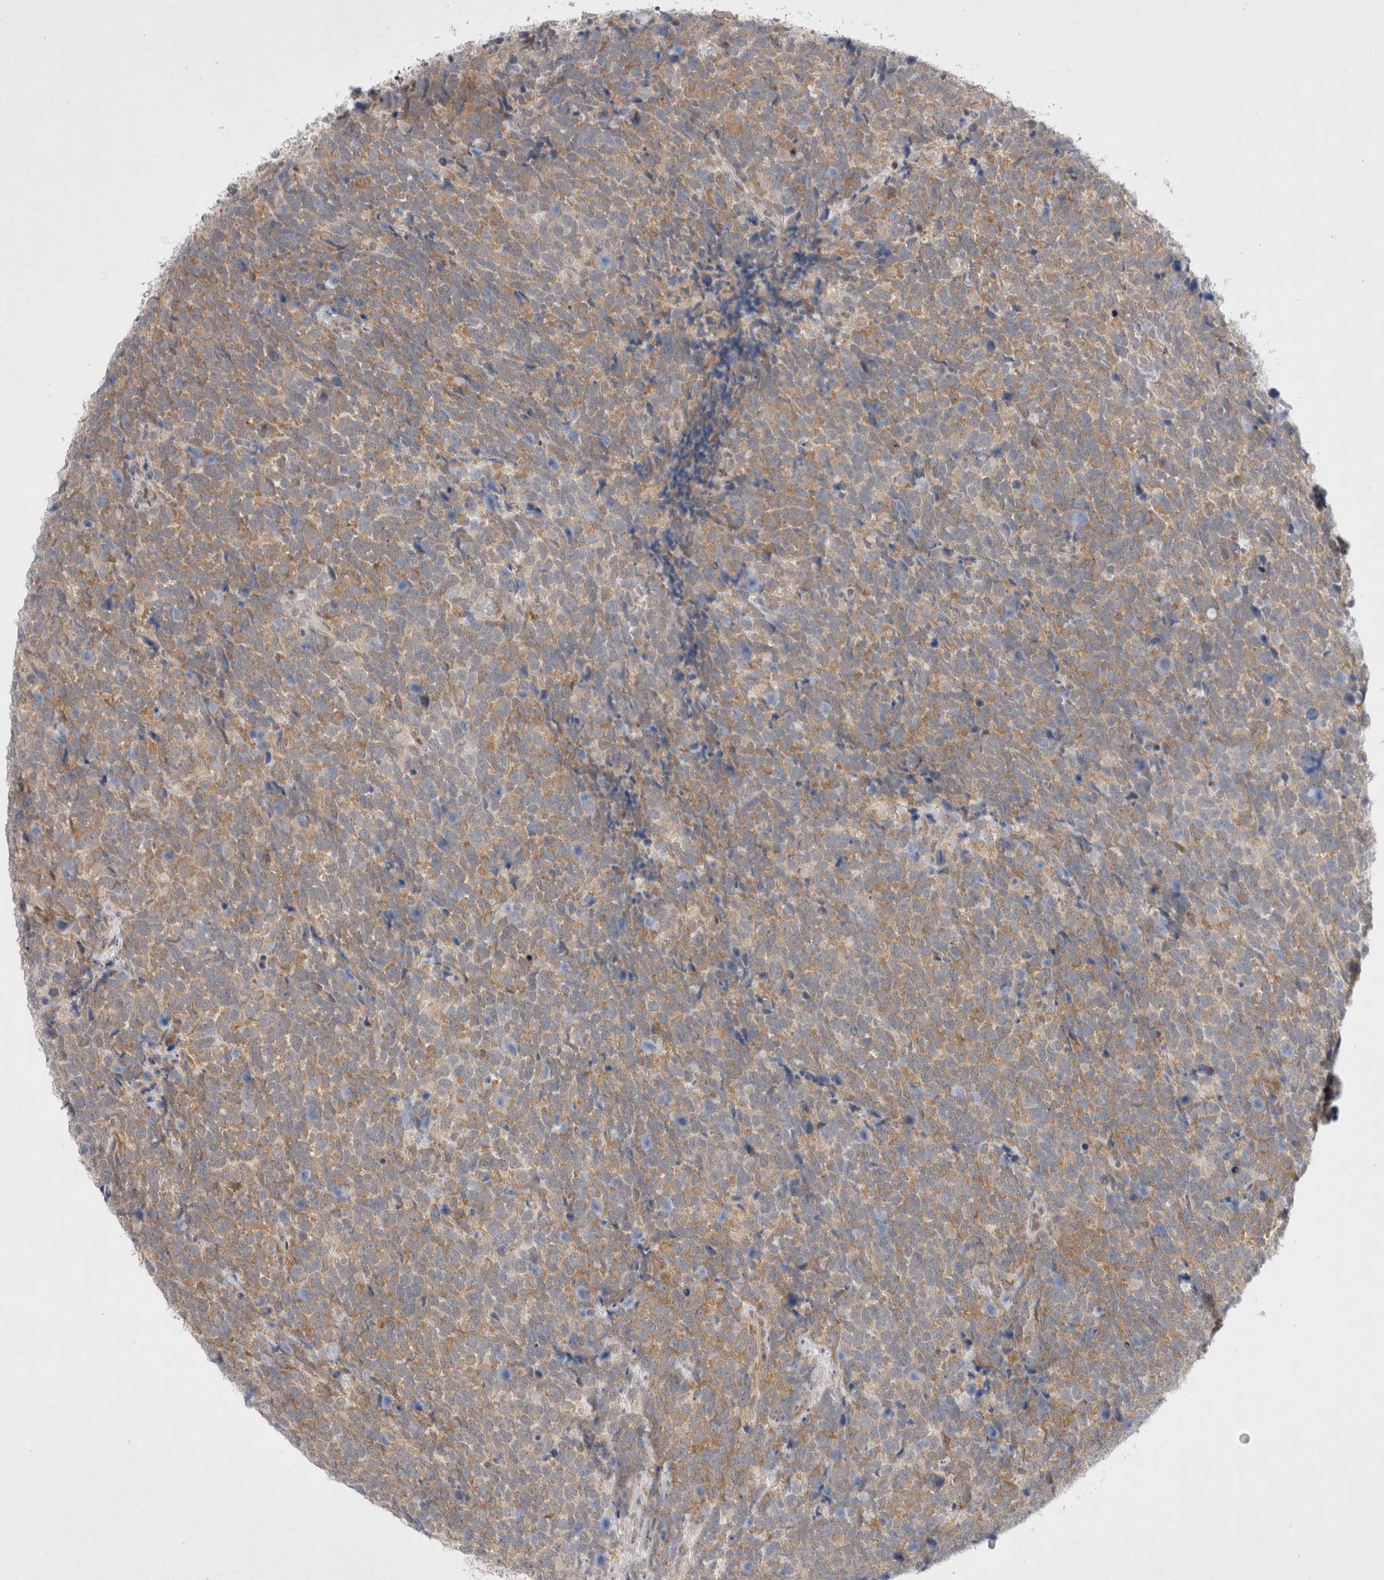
{"staining": {"intensity": "moderate", "quantity": ">75%", "location": "cytoplasmic/membranous"}, "tissue": "urothelial cancer", "cell_type": "Tumor cells", "image_type": "cancer", "snomed": [{"axis": "morphology", "description": "Urothelial carcinoma, High grade"}, {"axis": "topography", "description": "Urinary bladder"}], "caption": "High-grade urothelial carcinoma stained for a protein reveals moderate cytoplasmic/membranous positivity in tumor cells. (Brightfield microscopy of DAB IHC at high magnification).", "gene": "WIPF2", "patient": {"sex": "female", "age": 82}}